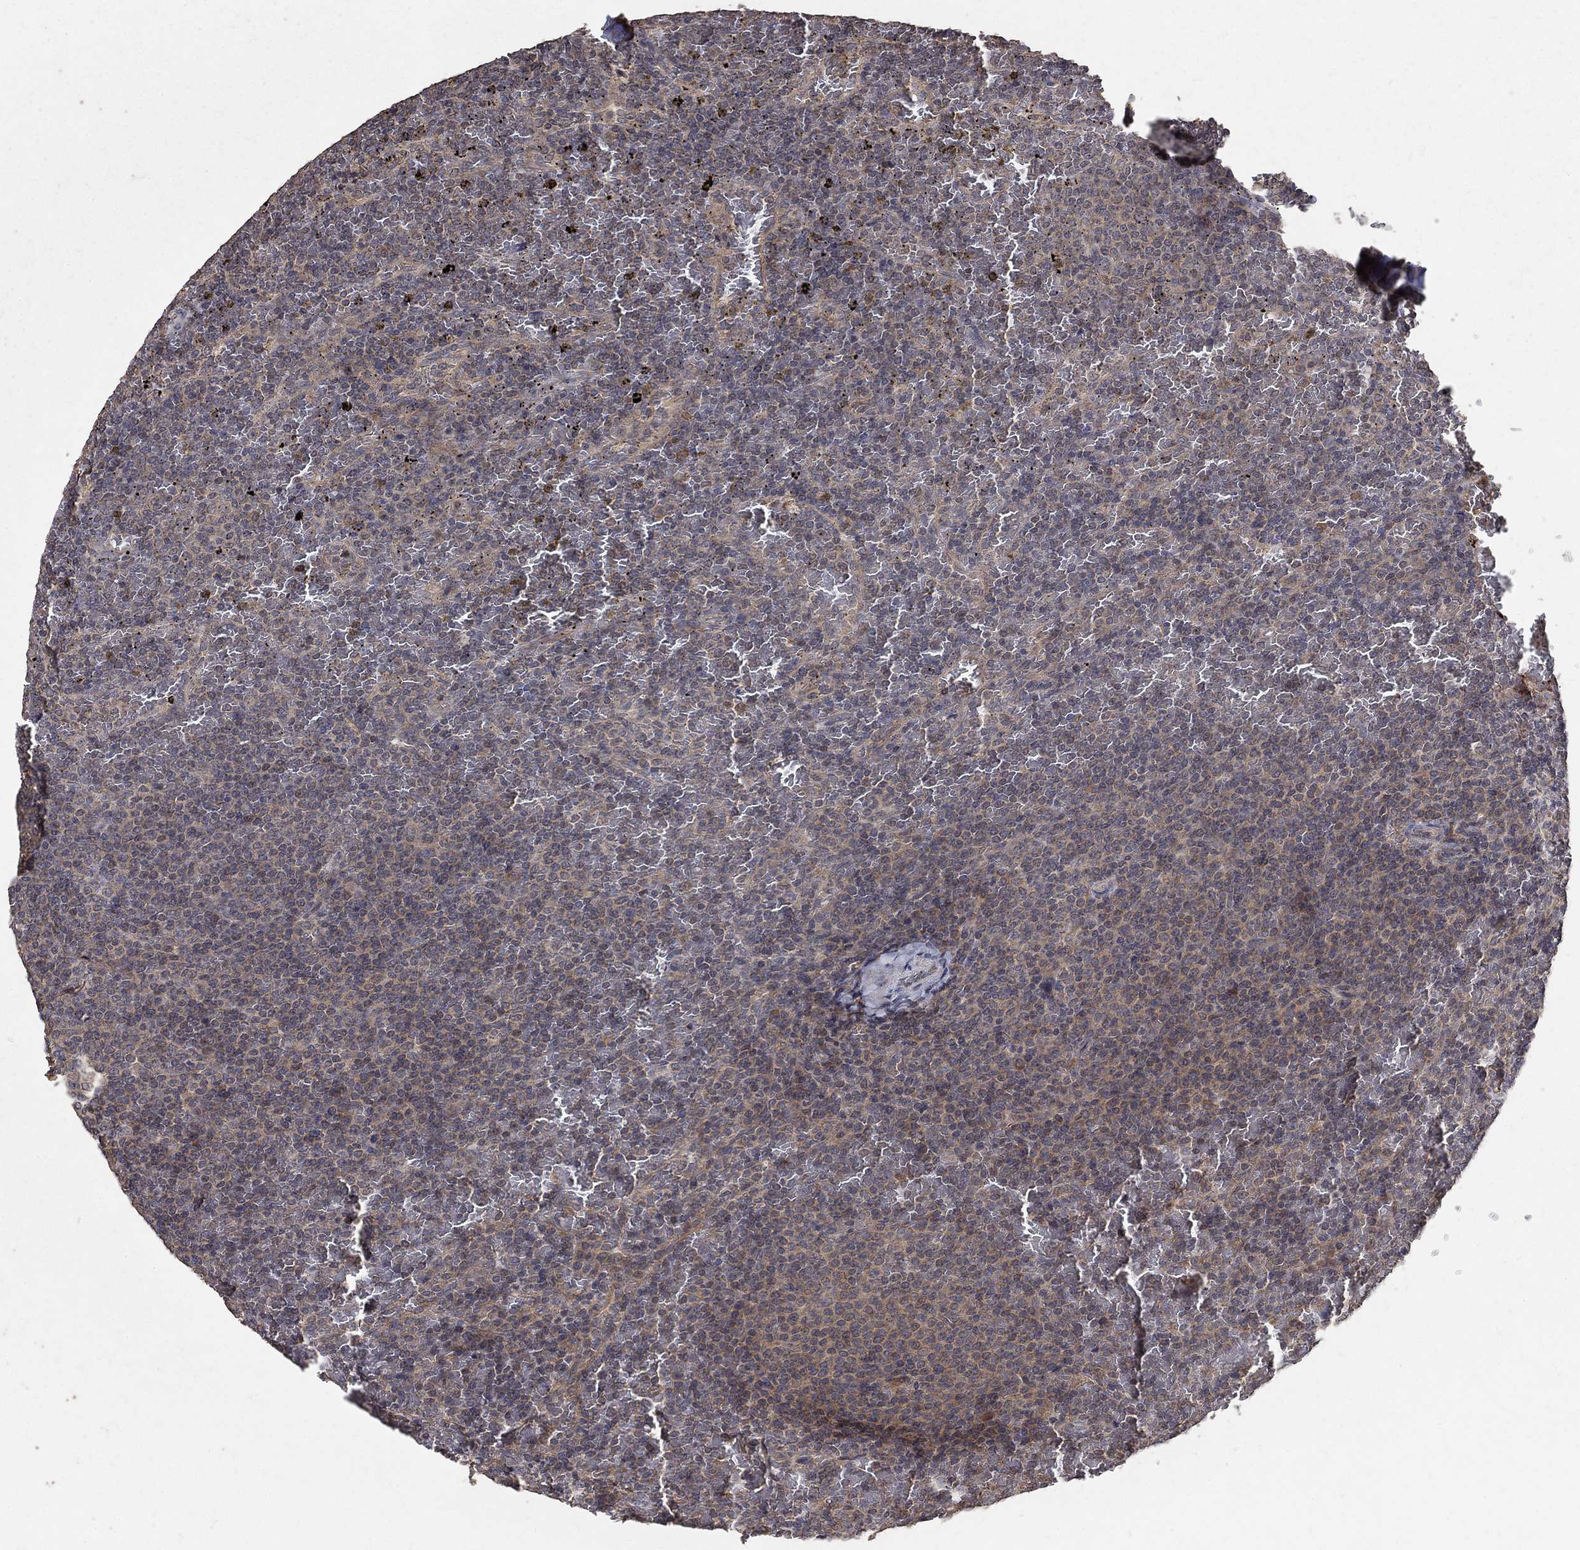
{"staining": {"intensity": "weak", "quantity": ">75%", "location": "cytoplasmic/membranous"}, "tissue": "lymphoma", "cell_type": "Tumor cells", "image_type": "cancer", "snomed": [{"axis": "morphology", "description": "Malignant lymphoma, non-Hodgkin's type, Low grade"}, {"axis": "topography", "description": "Spleen"}], "caption": "IHC micrograph of neoplastic tissue: lymphoma stained using IHC demonstrates low levels of weak protein expression localized specifically in the cytoplasmic/membranous of tumor cells, appearing as a cytoplasmic/membranous brown color.", "gene": "C17orf75", "patient": {"sex": "female", "age": 77}}